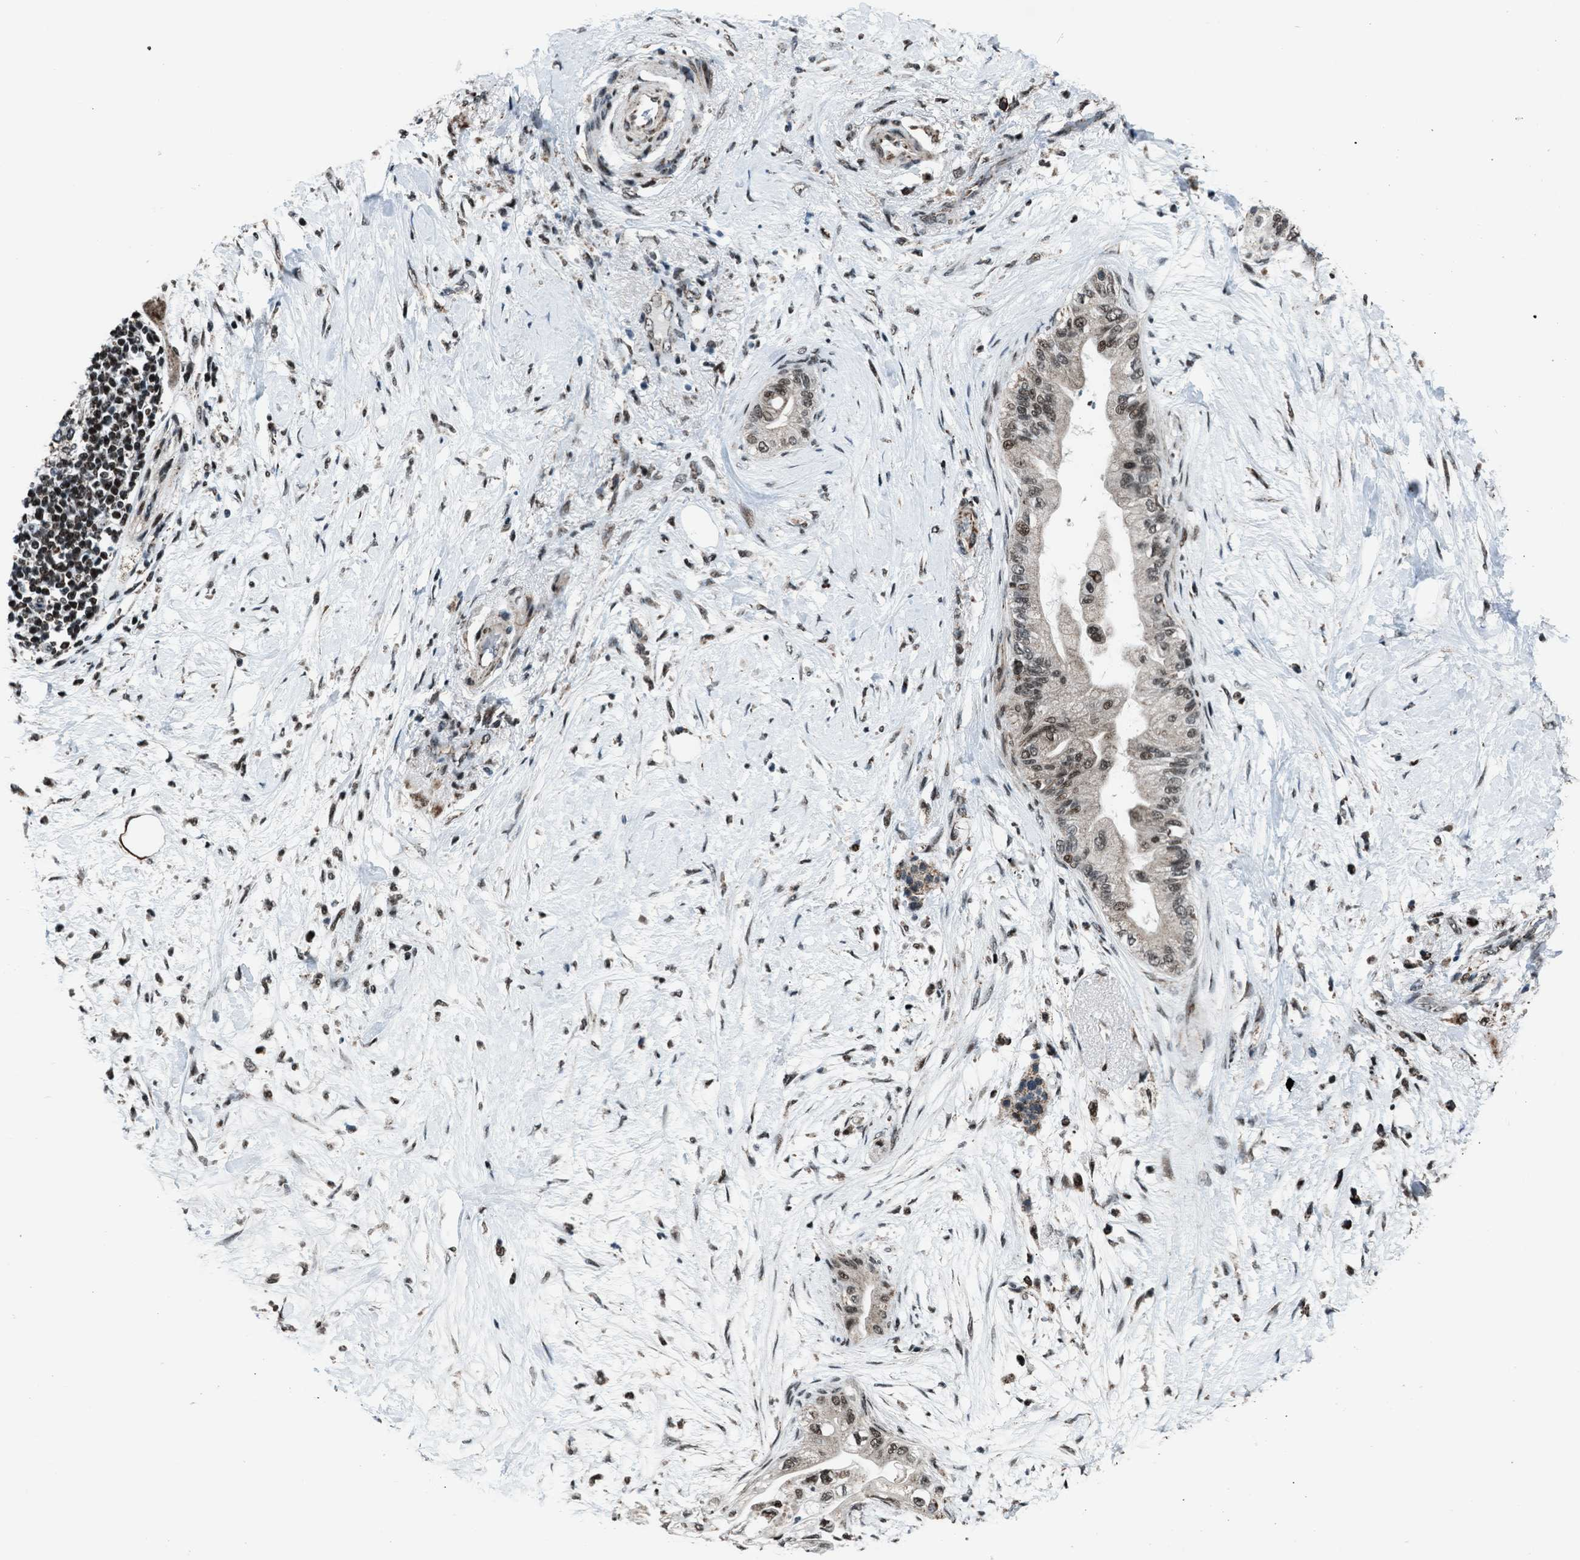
{"staining": {"intensity": "moderate", "quantity": ">75%", "location": "nuclear"}, "tissue": "pancreatic cancer", "cell_type": "Tumor cells", "image_type": "cancer", "snomed": [{"axis": "morphology", "description": "Normal tissue, NOS"}, {"axis": "morphology", "description": "Adenocarcinoma, NOS"}, {"axis": "topography", "description": "Pancreas"}, {"axis": "topography", "description": "Duodenum"}], "caption": "Immunohistochemical staining of pancreatic cancer (adenocarcinoma) reveals moderate nuclear protein staining in approximately >75% of tumor cells. The staining is performed using DAB (3,3'-diaminobenzidine) brown chromogen to label protein expression. The nuclei are counter-stained blue using hematoxylin.", "gene": "MORC3", "patient": {"sex": "female", "age": 60}}